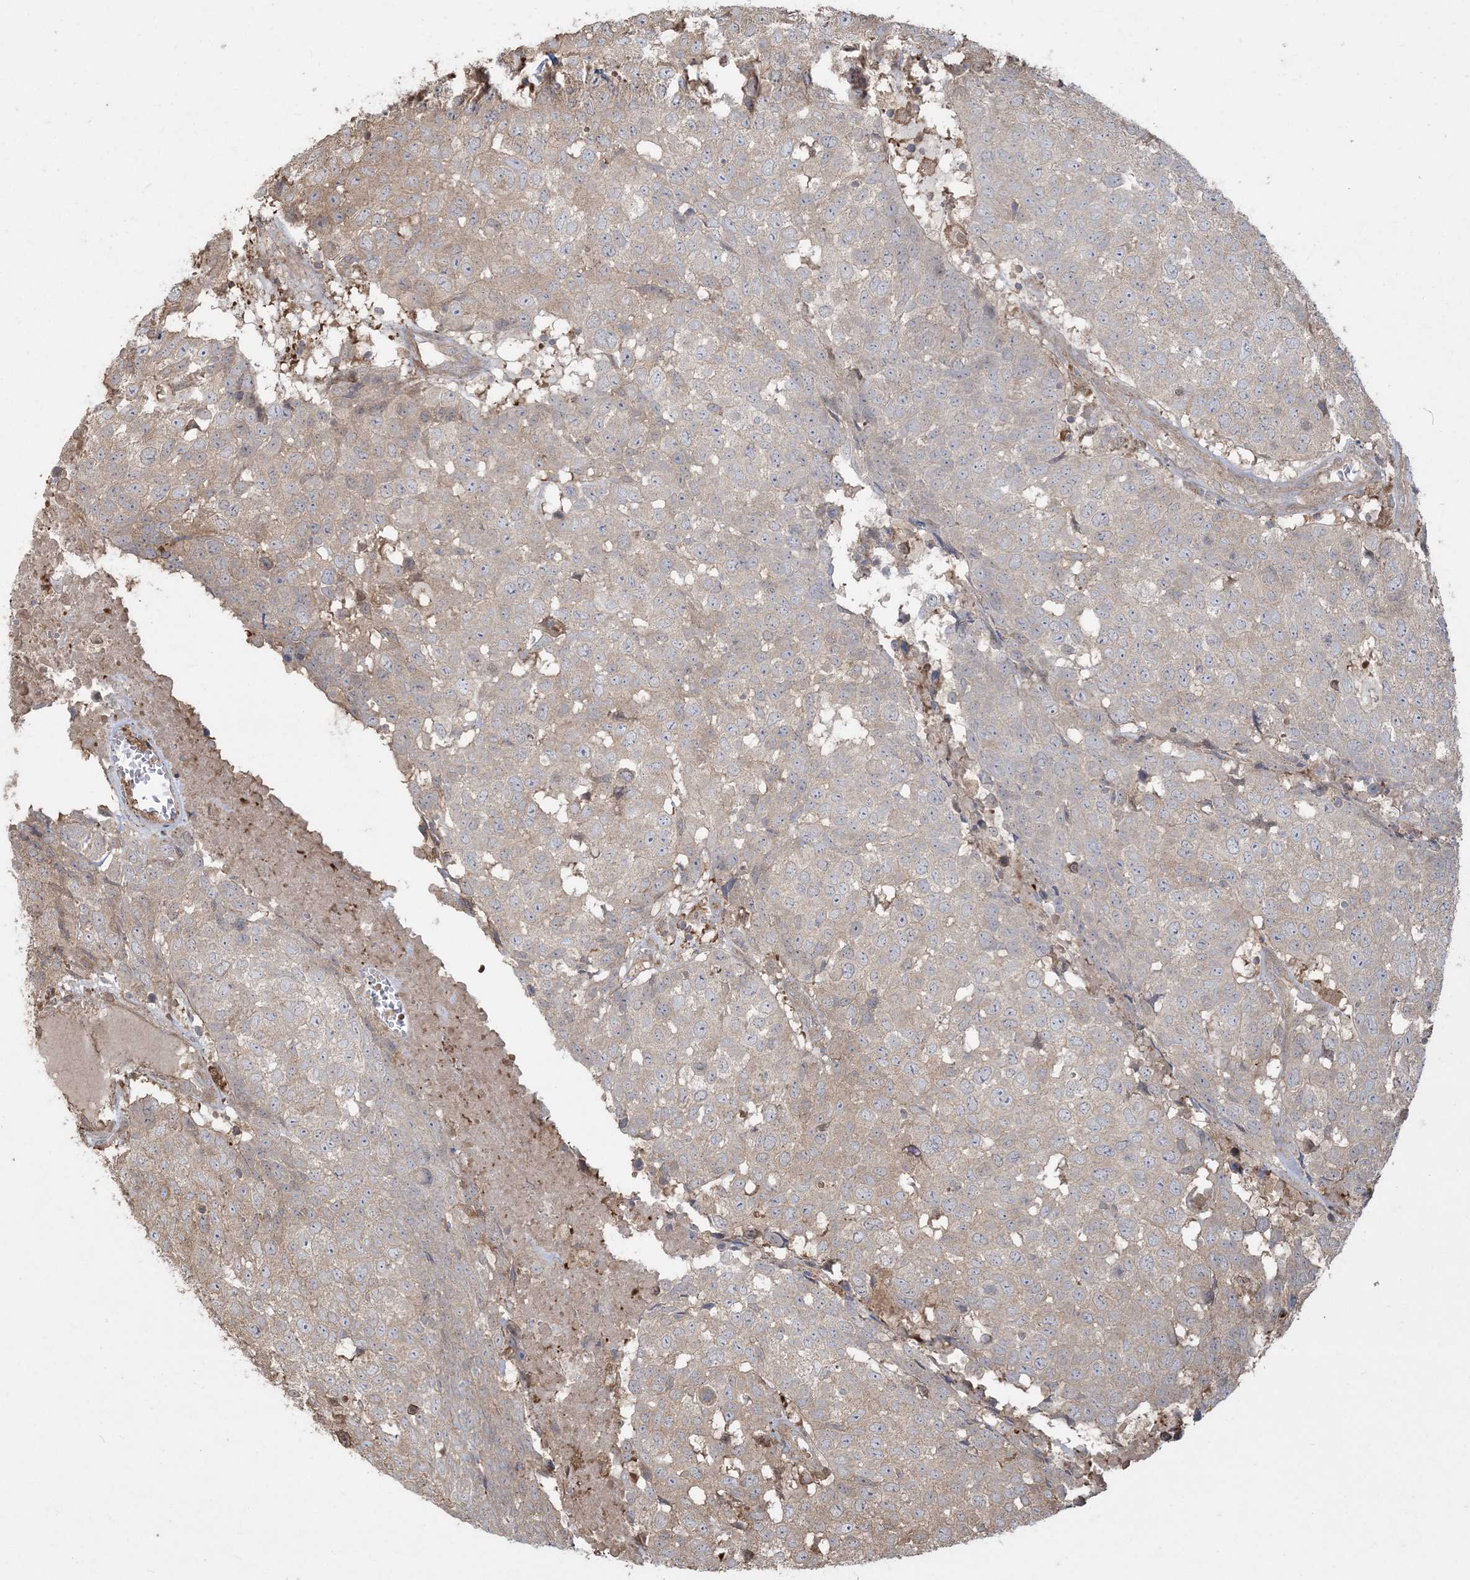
{"staining": {"intensity": "weak", "quantity": ">75%", "location": "cytoplasmic/membranous"}, "tissue": "head and neck cancer", "cell_type": "Tumor cells", "image_type": "cancer", "snomed": [{"axis": "morphology", "description": "Squamous cell carcinoma, NOS"}, {"axis": "topography", "description": "Head-Neck"}], "caption": "Head and neck cancer (squamous cell carcinoma) stained with IHC reveals weak cytoplasmic/membranous expression in approximately >75% of tumor cells.", "gene": "HNMT", "patient": {"sex": "male", "age": 66}}